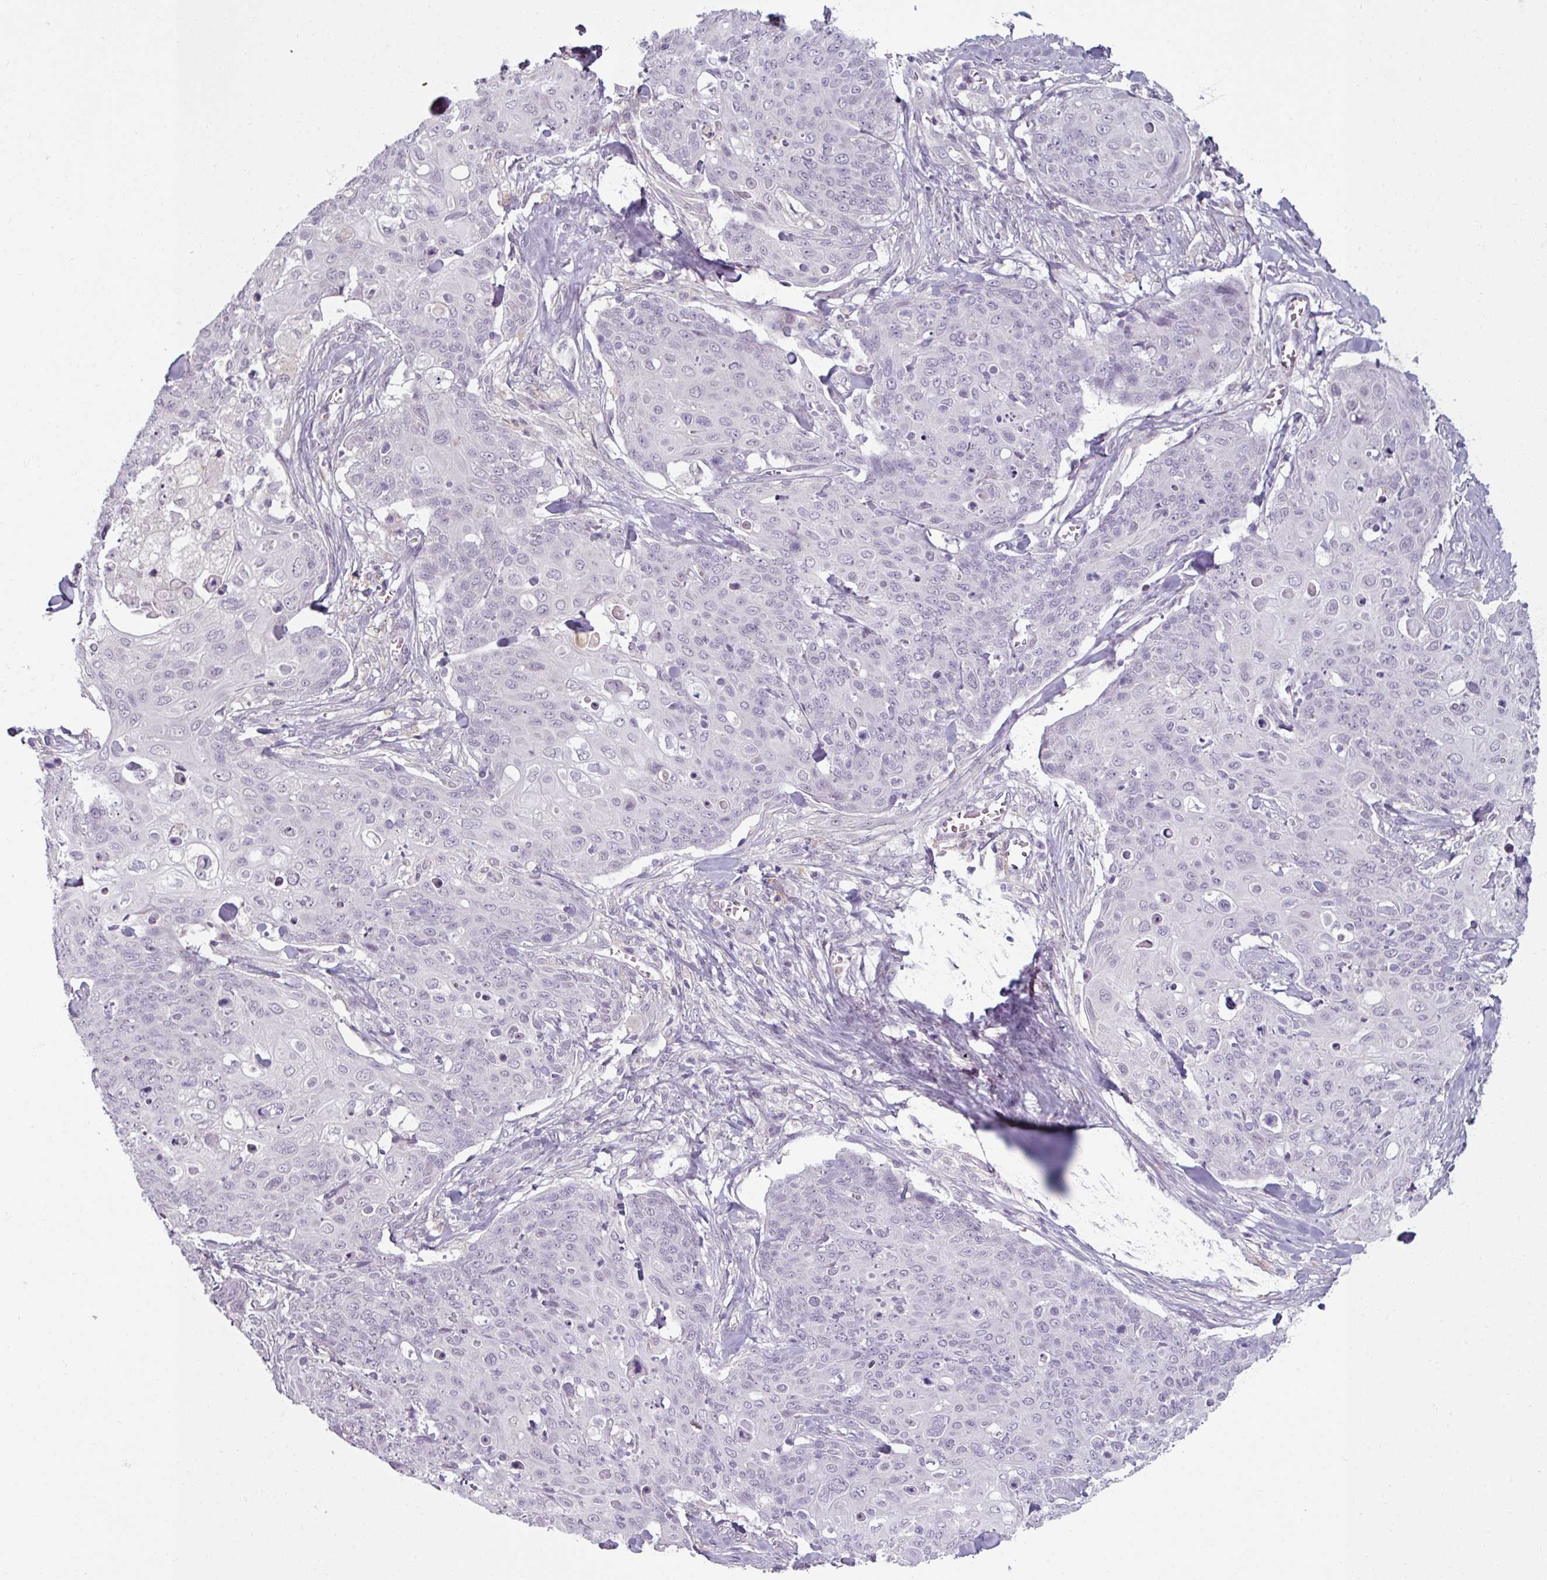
{"staining": {"intensity": "negative", "quantity": "none", "location": "none"}, "tissue": "skin cancer", "cell_type": "Tumor cells", "image_type": "cancer", "snomed": [{"axis": "morphology", "description": "Squamous cell carcinoma, NOS"}, {"axis": "topography", "description": "Skin"}, {"axis": "topography", "description": "Vulva"}], "caption": "IHC of human skin squamous cell carcinoma displays no staining in tumor cells.", "gene": "UVSSA", "patient": {"sex": "female", "age": 85}}